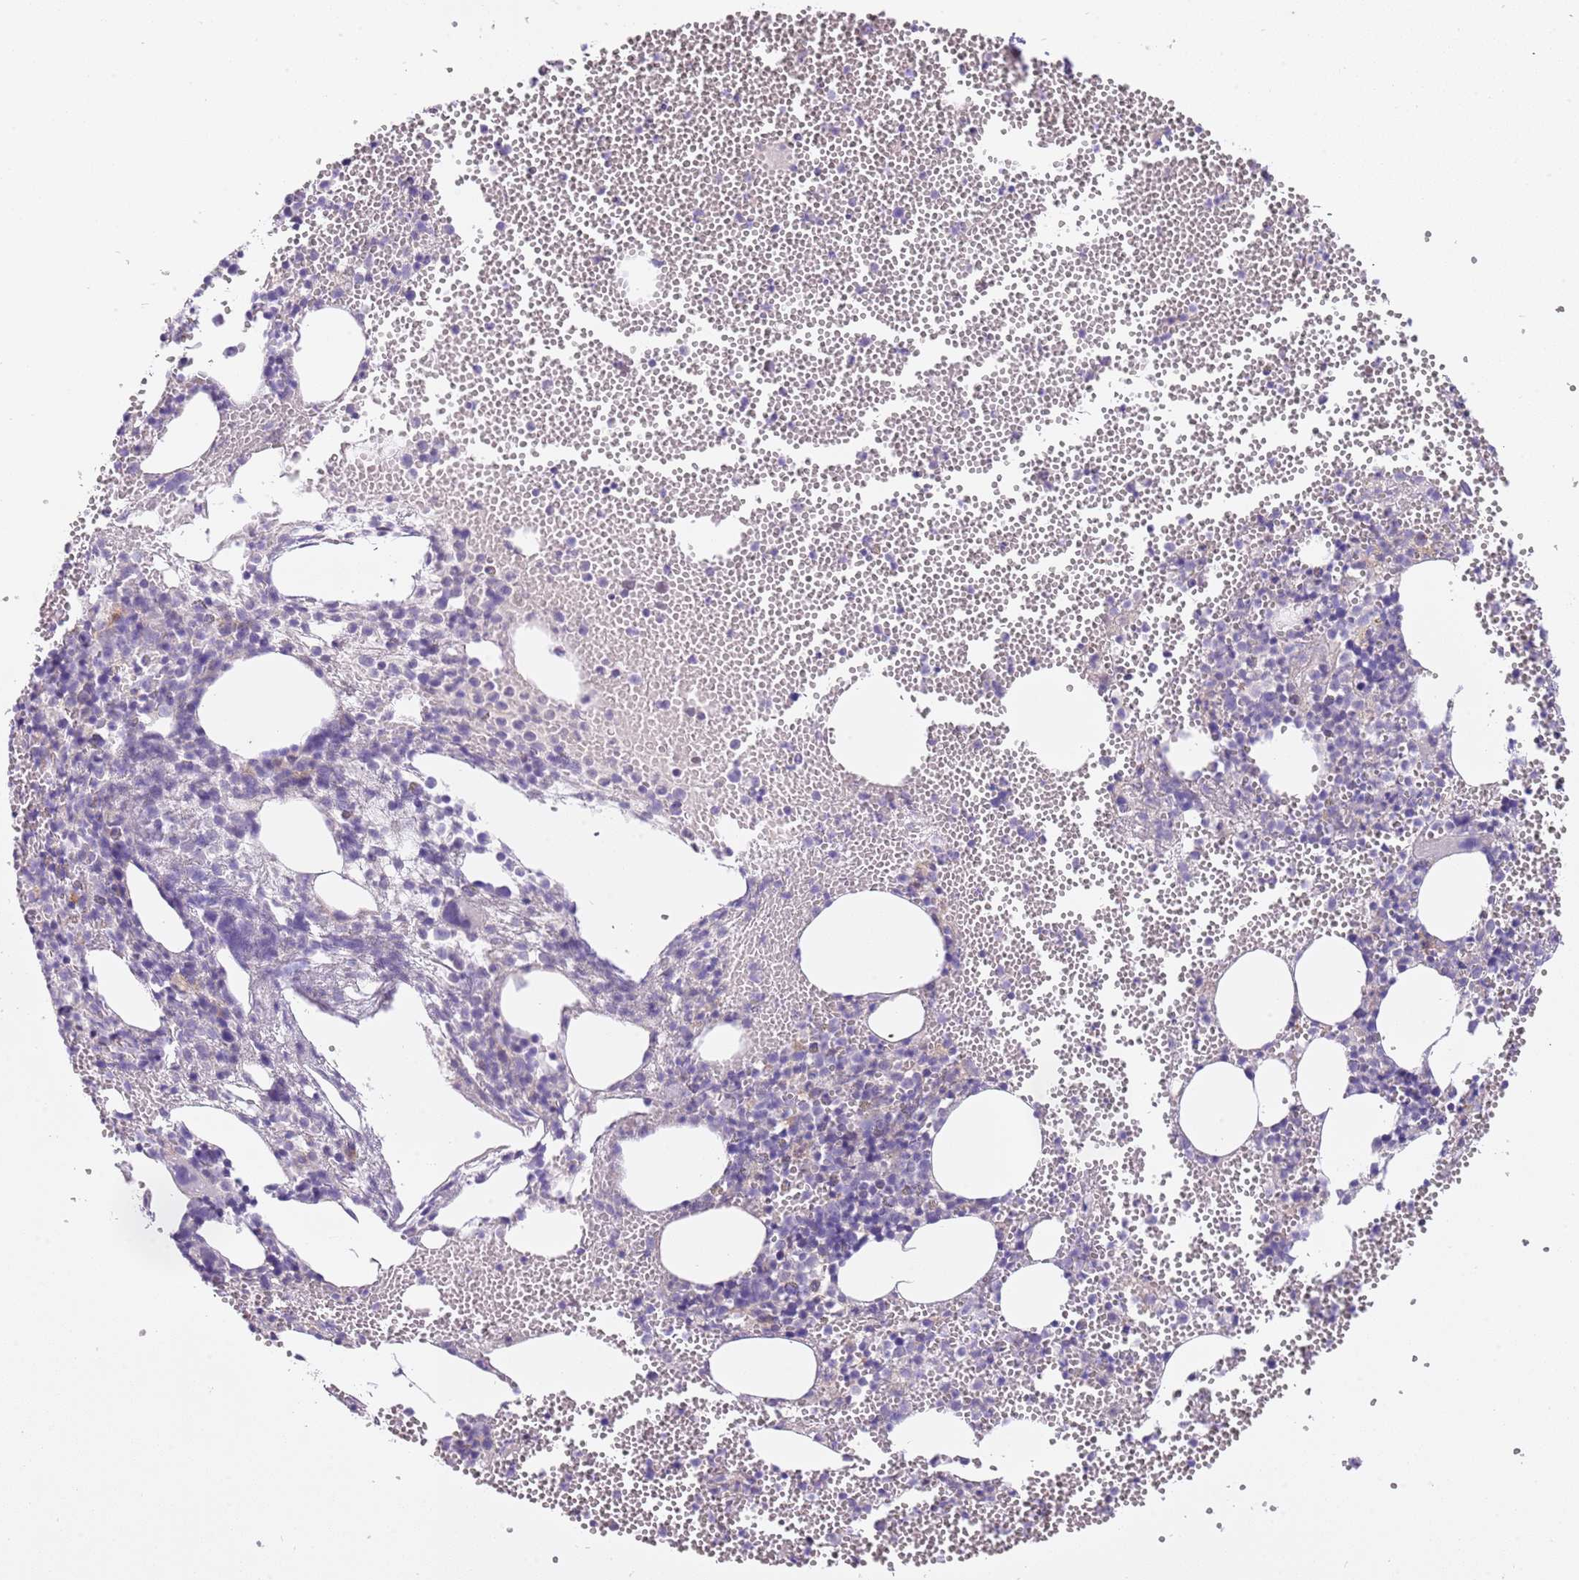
{"staining": {"intensity": "negative", "quantity": "none", "location": "none"}, "tissue": "bone marrow", "cell_type": "Hematopoietic cells", "image_type": "normal", "snomed": [{"axis": "morphology", "description": "Normal tissue, NOS"}, {"axis": "topography", "description": "Bone marrow"}], "caption": "This photomicrograph is of benign bone marrow stained with IHC to label a protein in brown with the nuclei are counter-stained blue. There is no positivity in hematopoietic cells.", "gene": "CFAP73", "patient": {"sex": "female", "age": 77}}